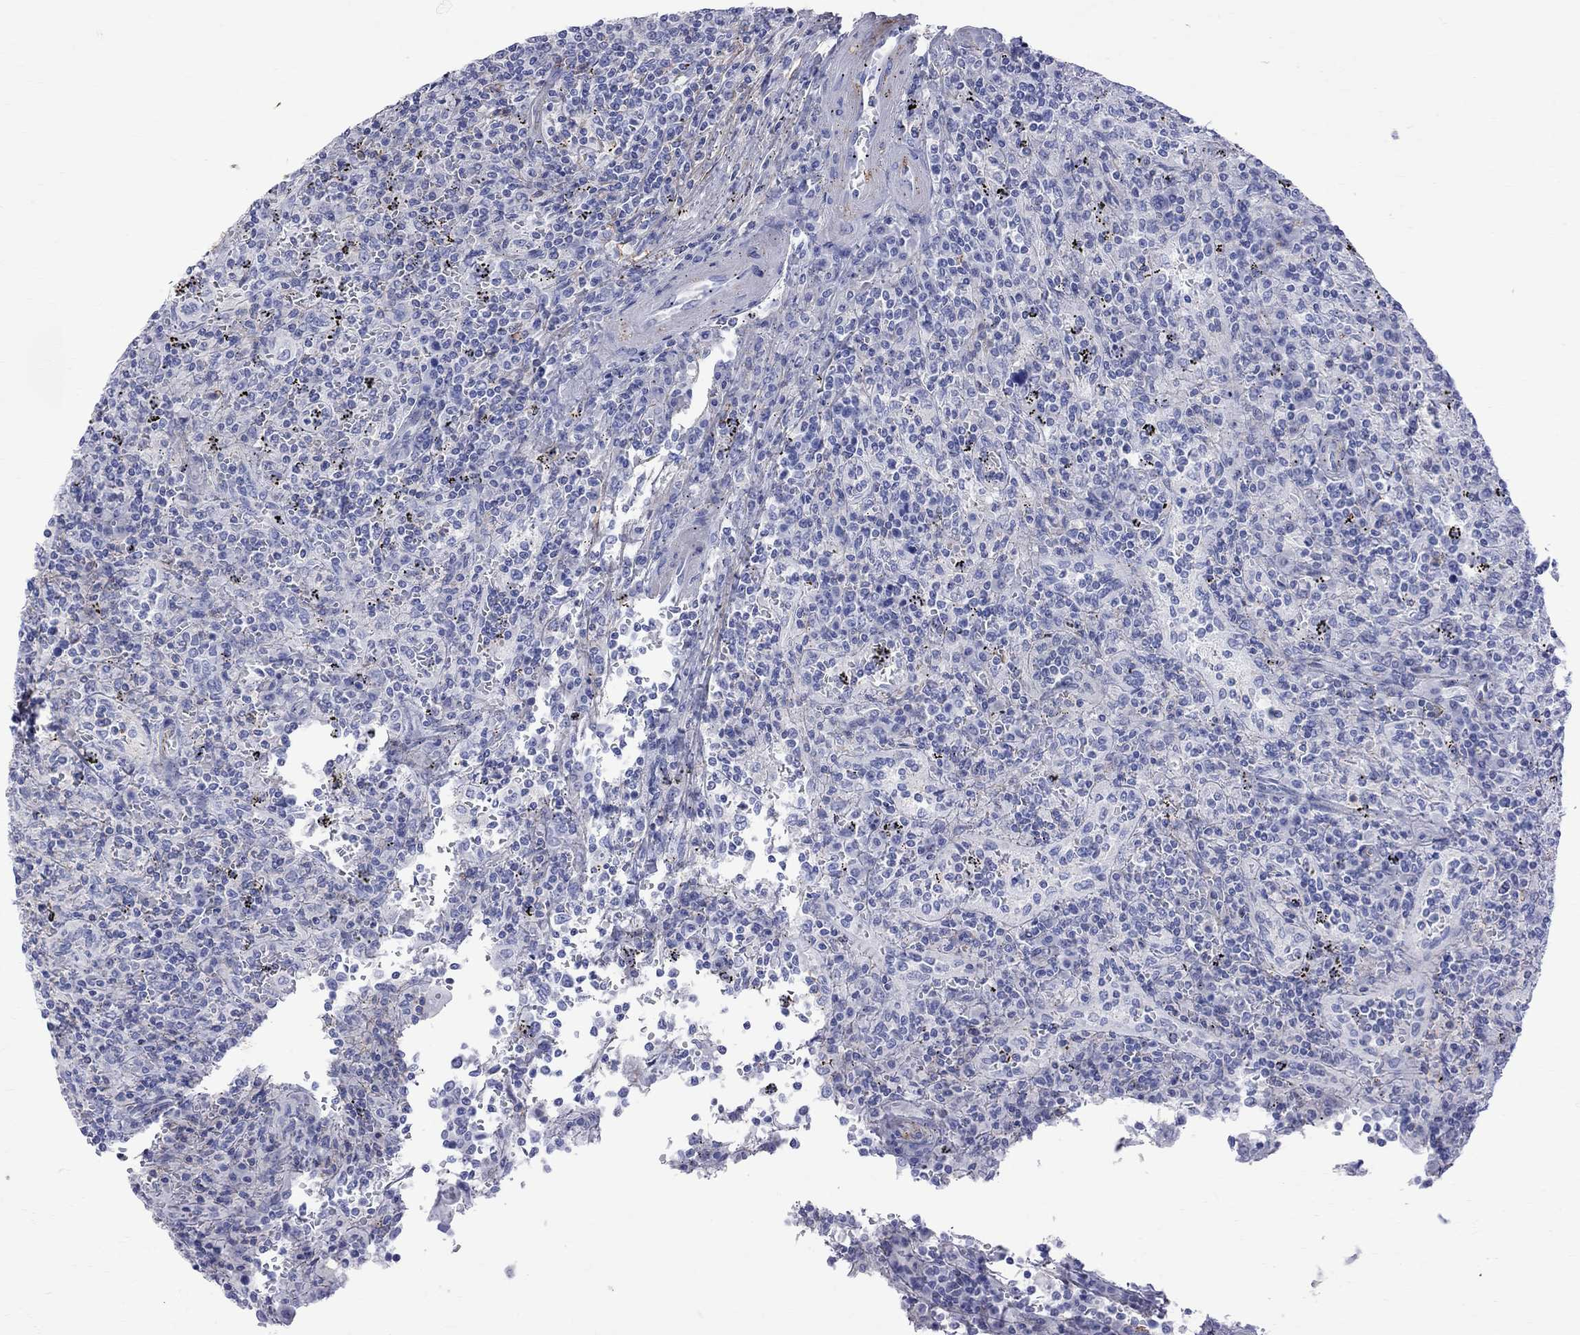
{"staining": {"intensity": "negative", "quantity": "none", "location": "none"}, "tissue": "lymphoma", "cell_type": "Tumor cells", "image_type": "cancer", "snomed": [{"axis": "morphology", "description": "Malignant lymphoma, non-Hodgkin's type, Low grade"}, {"axis": "topography", "description": "Spleen"}], "caption": "Immunohistochemistry photomicrograph of neoplastic tissue: human lymphoma stained with DAB (3,3'-diaminobenzidine) demonstrates no significant protein staining in tumor cells.", "gene": "S100A3", "patient": {"sex": "male", "age": 62}}